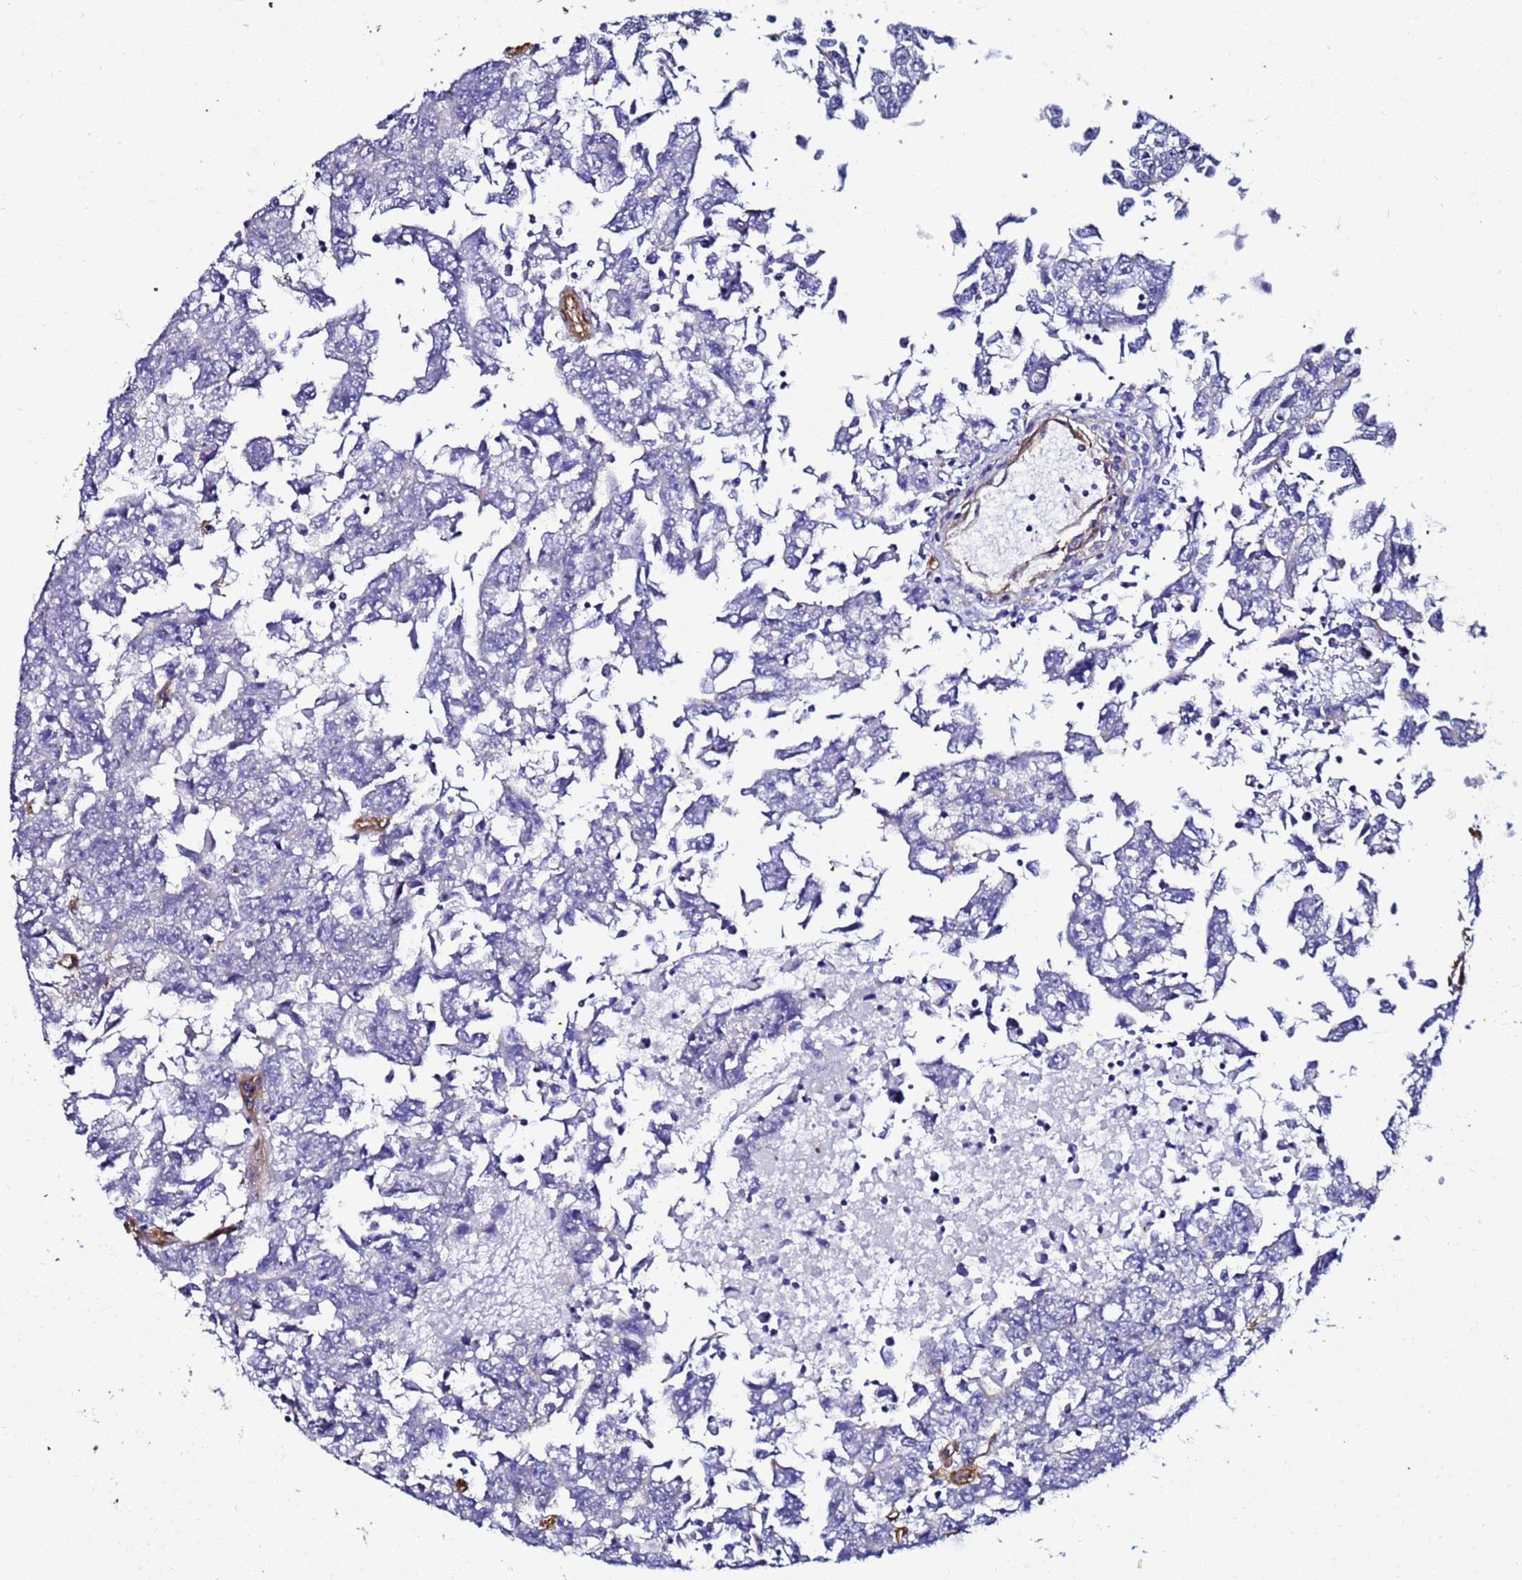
{"staining": {"intensity": "negative", "quantity": "none", "location": "none"}, "tissue": "testis cancer", "cell_type": "Tumor cells", "image_type": "cancer", "snomed": [{"axis": "morphology", "description": "Carcinoma, Embryonal, NOS"}, {"axis": "topography", "description": "Testis"}], "caption": "DAB immunohistochemical staining of human testis cancer (embryonal carcinoma) displays no significant positivity in tumor cells.", "gene": "DEFB104A", "patient": {"sex": "male", "age": 25}}